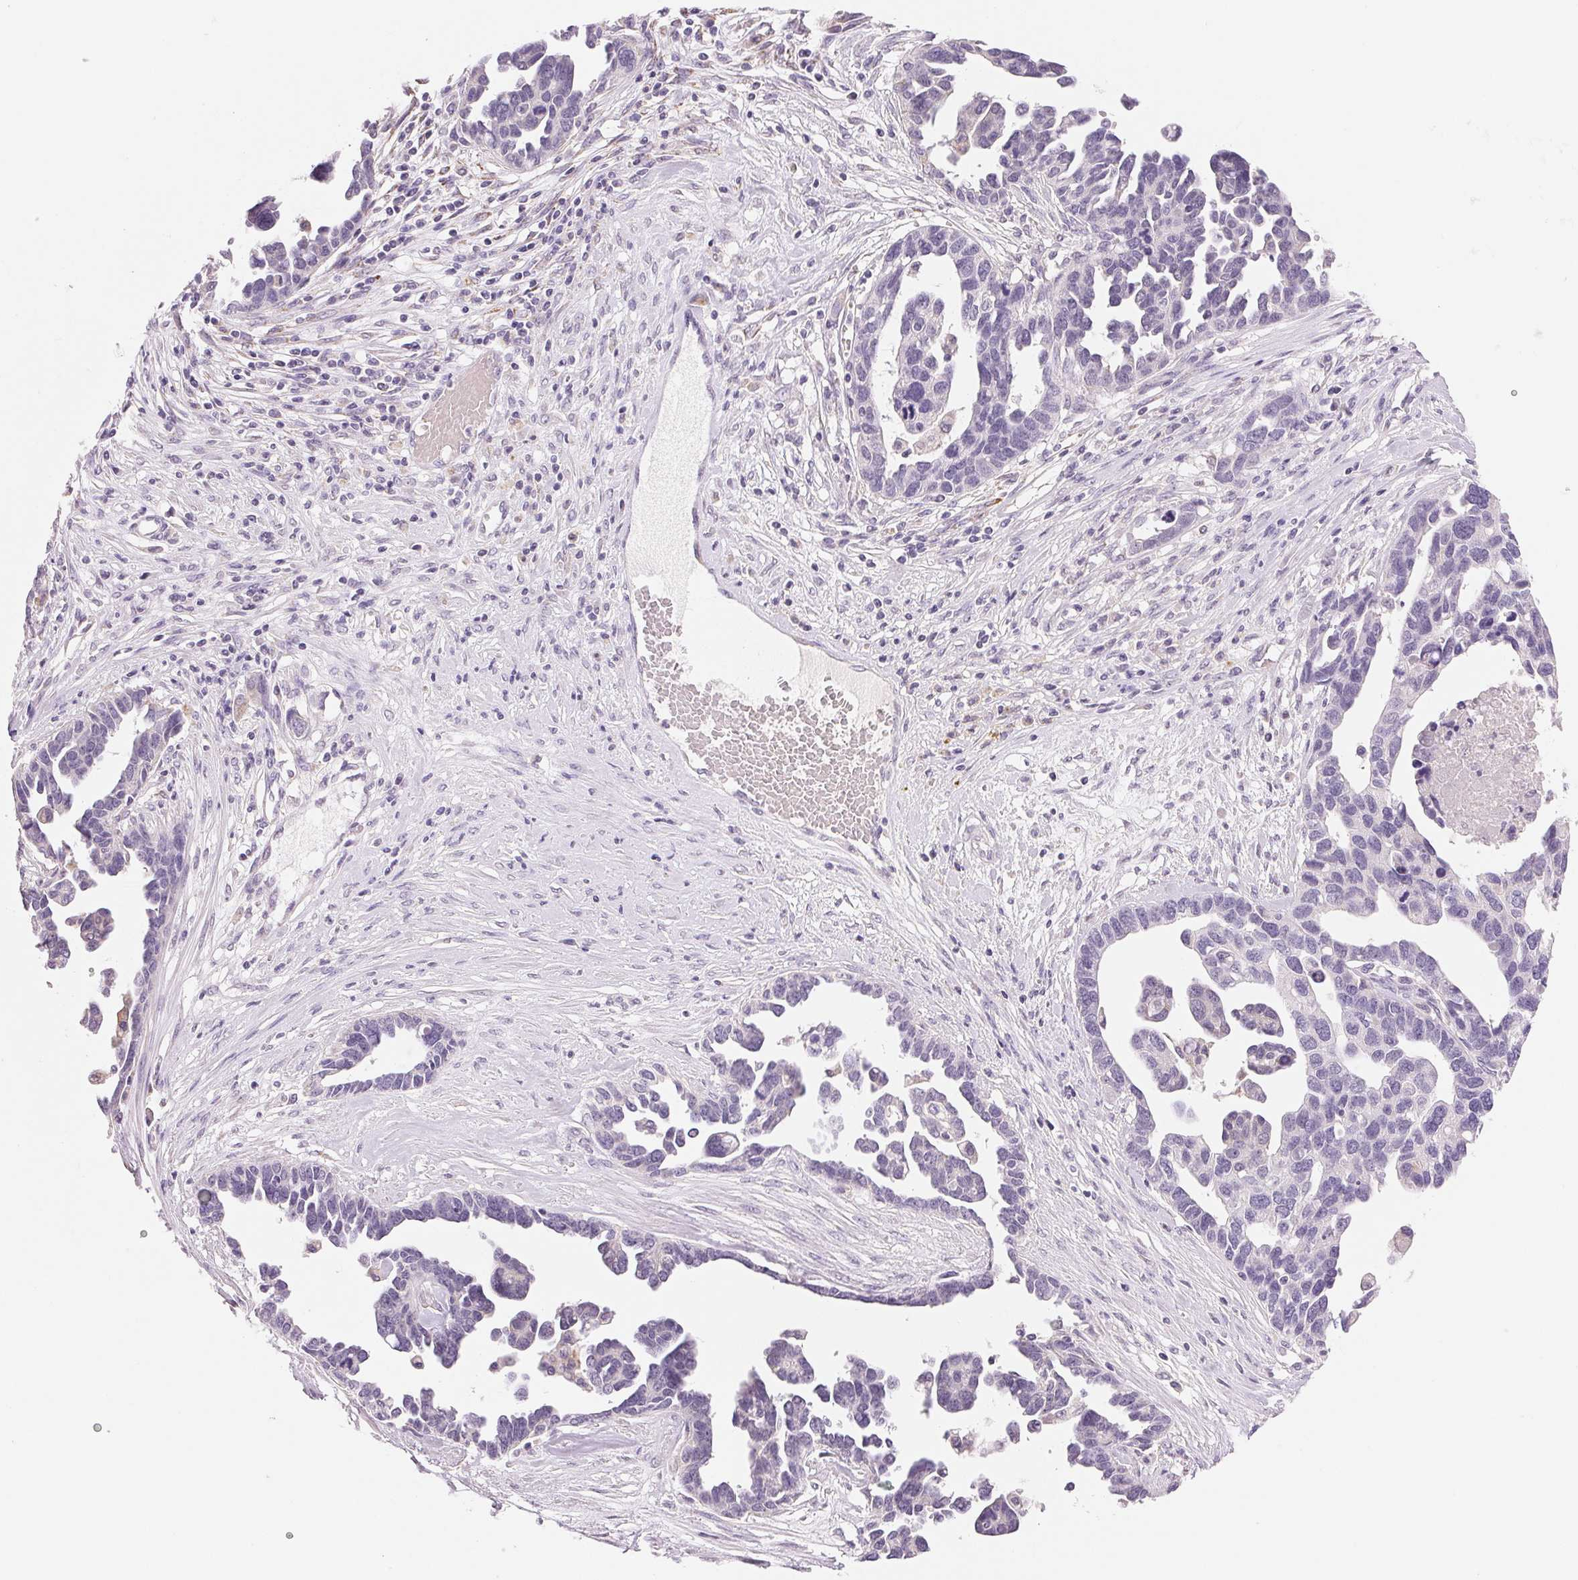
{"staining": {"intensity": "negative", "quantity": "none", "location": "none"}, "tissue": "ovarian cancer", "cell_type": "Tumor cells", "image_type": "cancer", "snomed": [{"axis": "morphology", "description": "Cystadenocarcinoma, serous, NOS"}, {"axis": "topography", "description": "Ovary"}], "caption": "Tumor cells show no significant protein positivity in ovarian cancer.", "gene": "CYP11B1", "patient": {"sex": "female", "age": 54}}